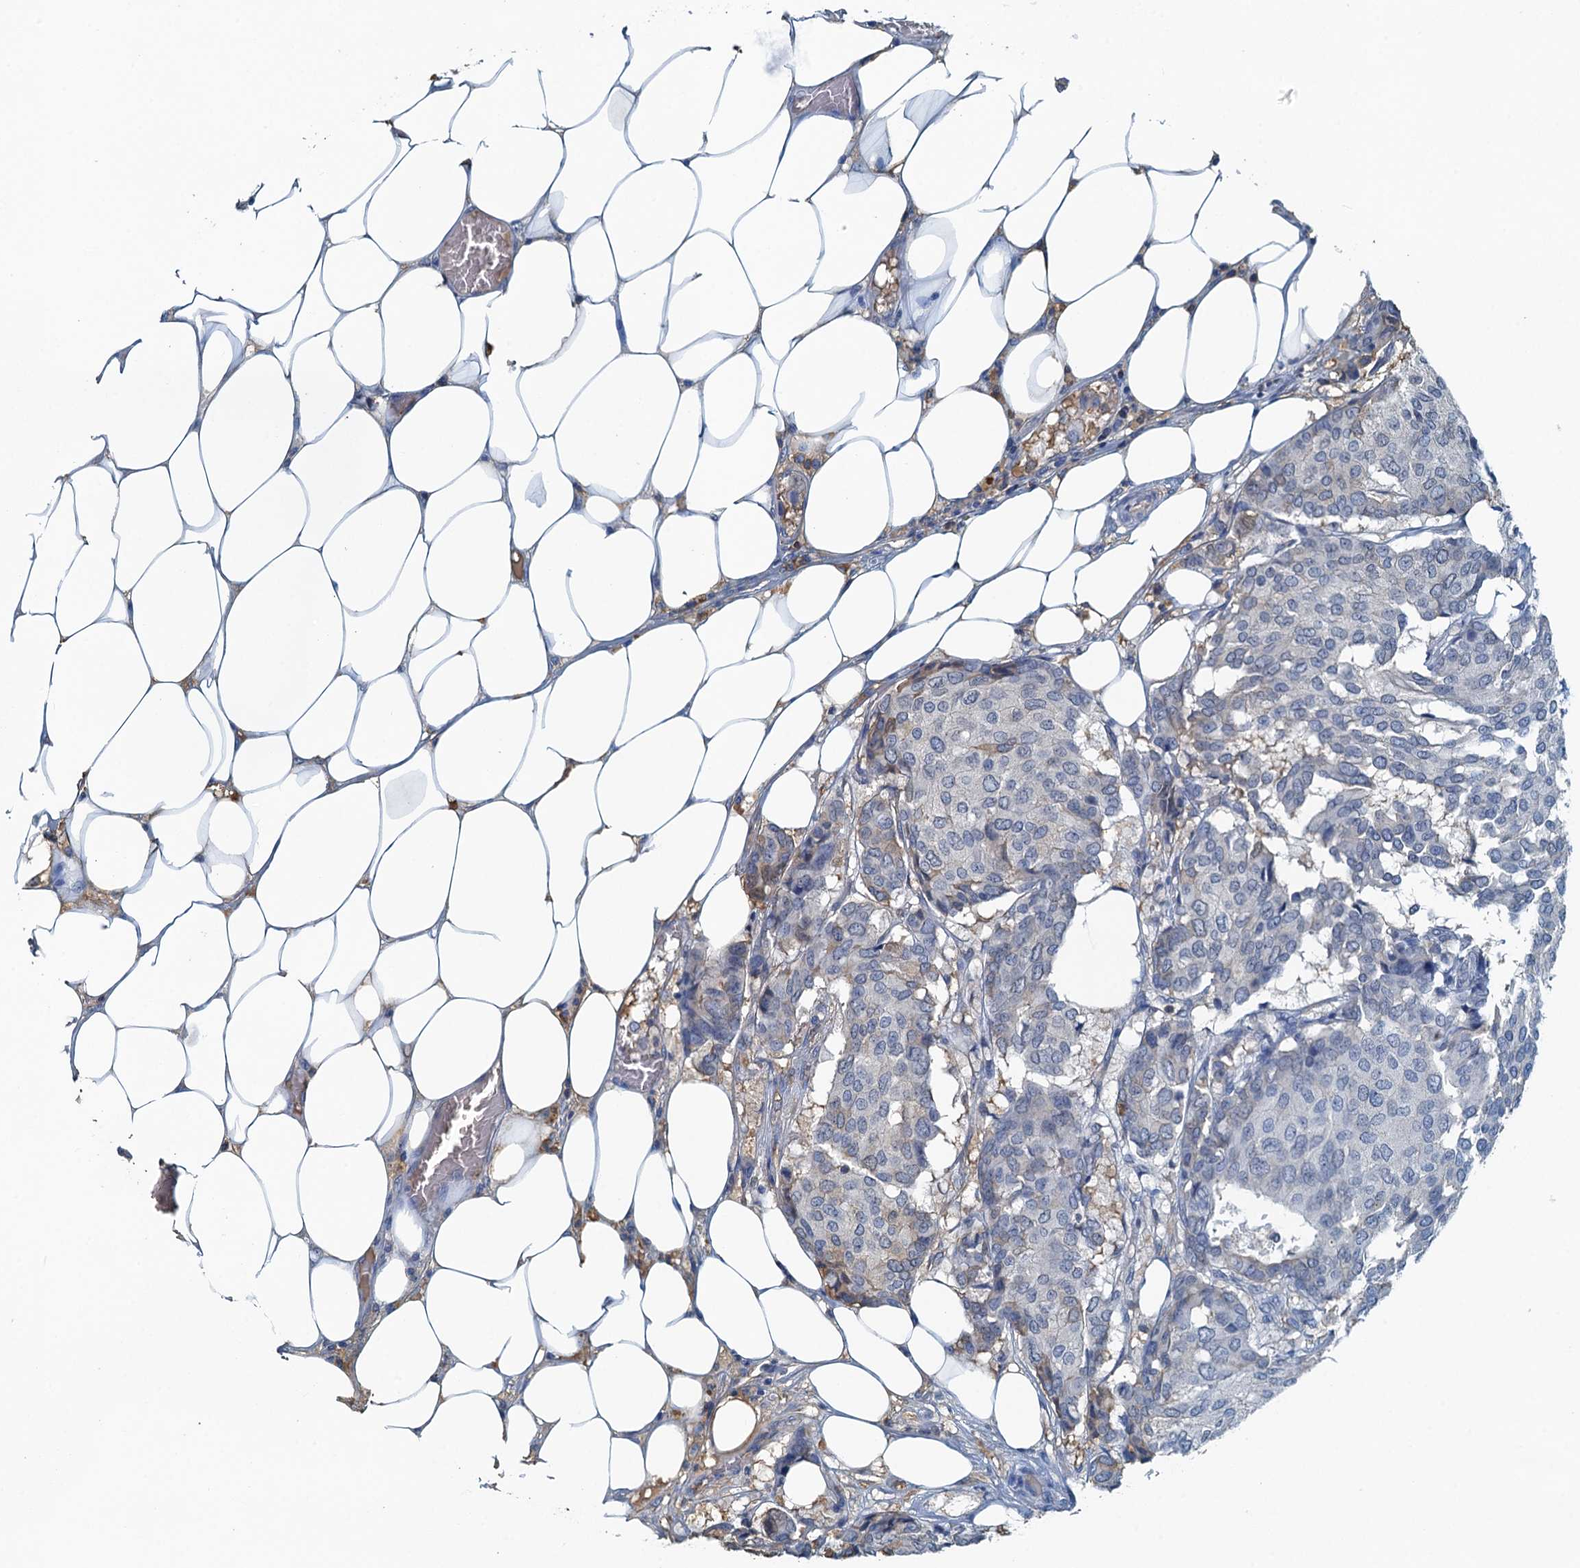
{"staining": {"intensity": "negative", "quantity": "none", "location": "none"}, "tissue": "breast cancer", "cell_type": "Tumor cells", "image_type": "cancer", "snomed": [{"axis": "morphology", "description": "Duct carcinoma"}, {"axis": "topography", "description": "Breast"}], "caption": "Breast invasive ductal carcinoma stained for a protein using immunohistochemistry (IHC) reveals no expression tumor cells.", "gene": "LSM14B", "patient": {"sex": "female", "age": 75}}